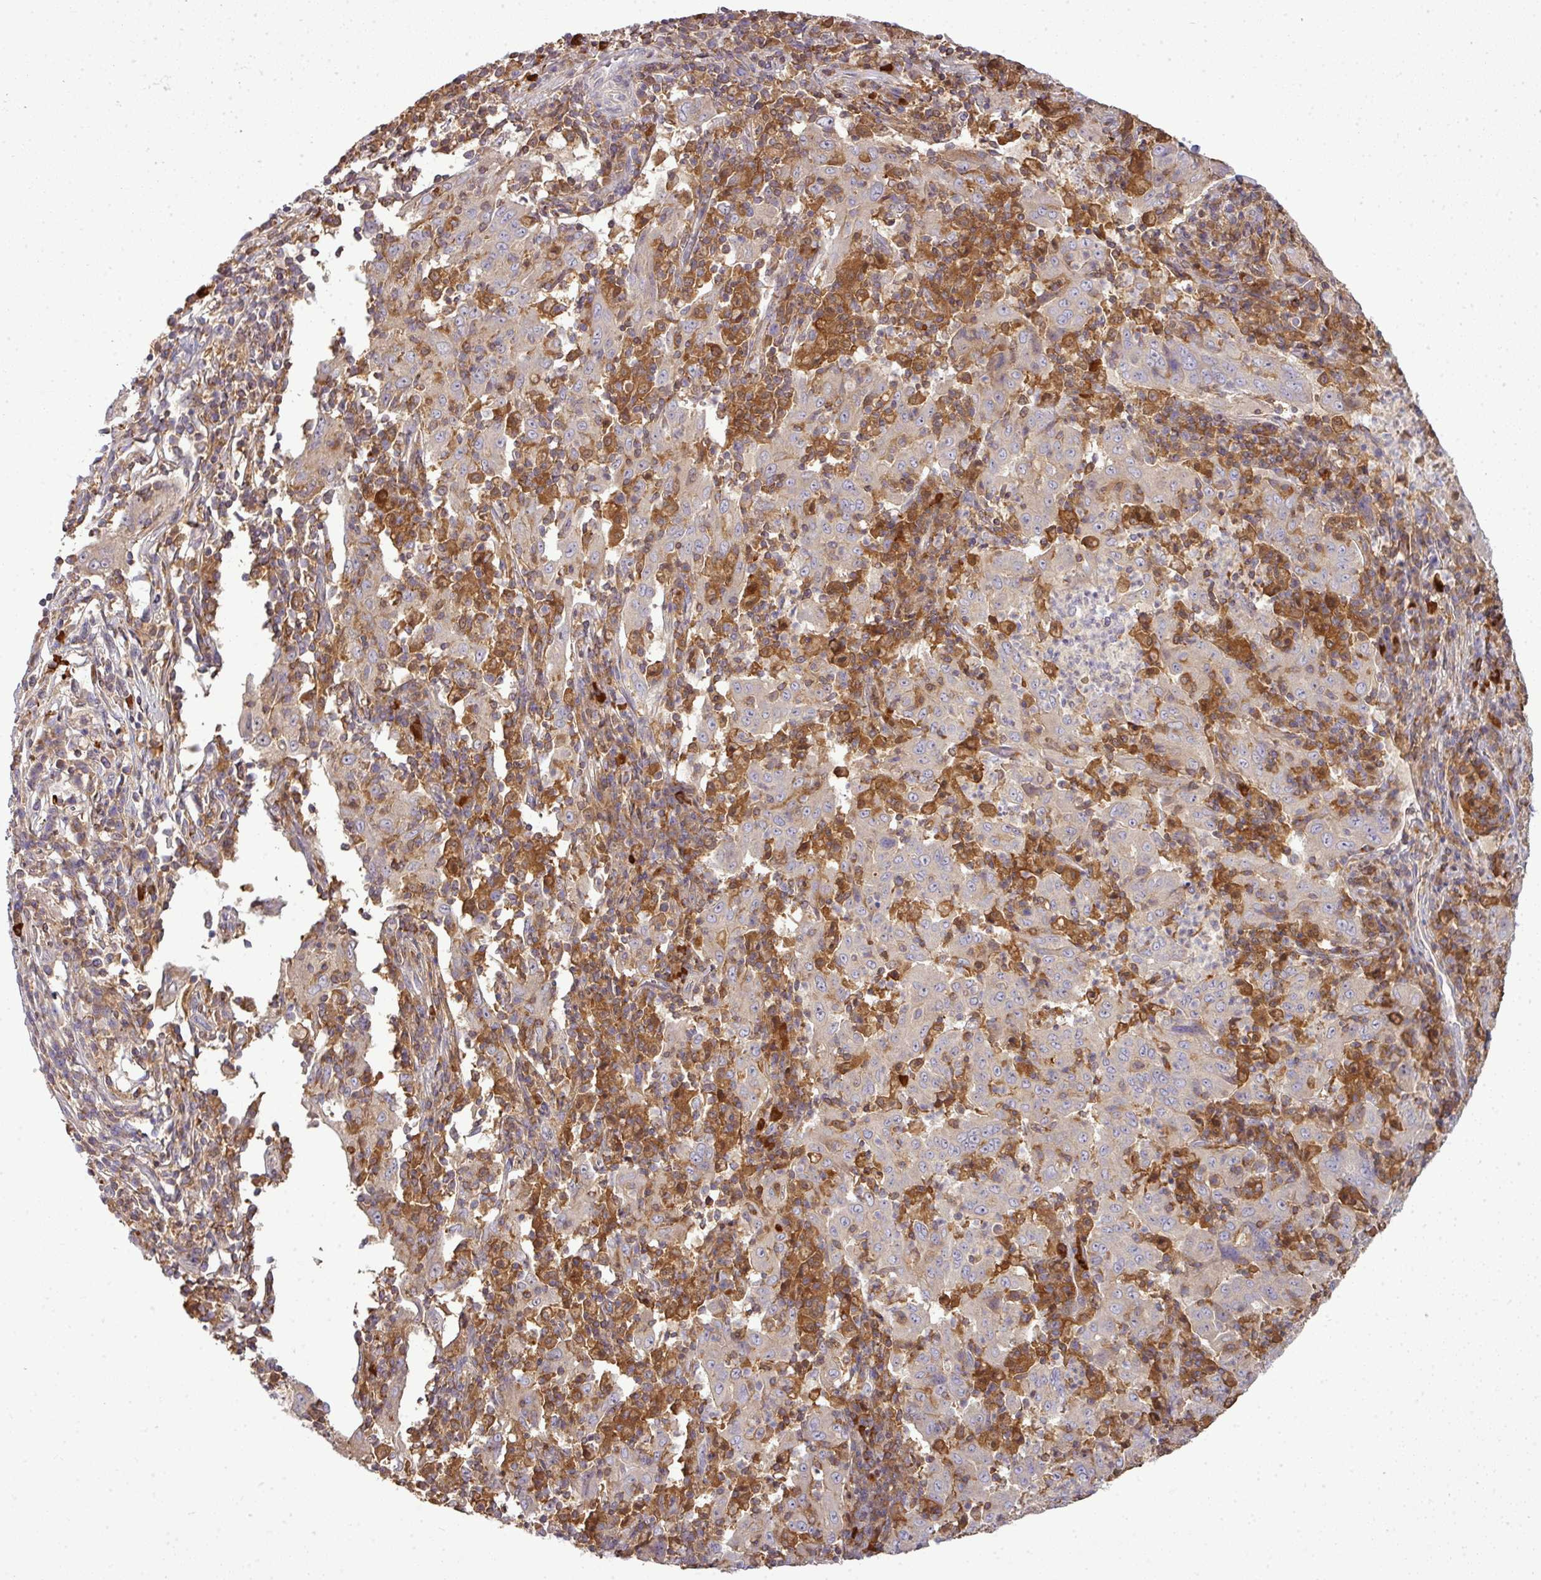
{"staining": {"intensity": "negative", "quantity": "none", "location": "none"}, "tissue": "pancreatic cancer", "cell_type": "Tumor cells", "image_type": "cancer", "snomed": [{"axis": "morphology", "description": "Adenocarcinoma, NOS"}, {"axis": "topography", "description": "Pancreas"}], "caption": "This is an IHC histopathology image of human pancreatic cancer (adenocarcinoma). There is no staining in tumor cells.", "gene": "STAT5A", "patient": {"sex": "male", "age": 63}}